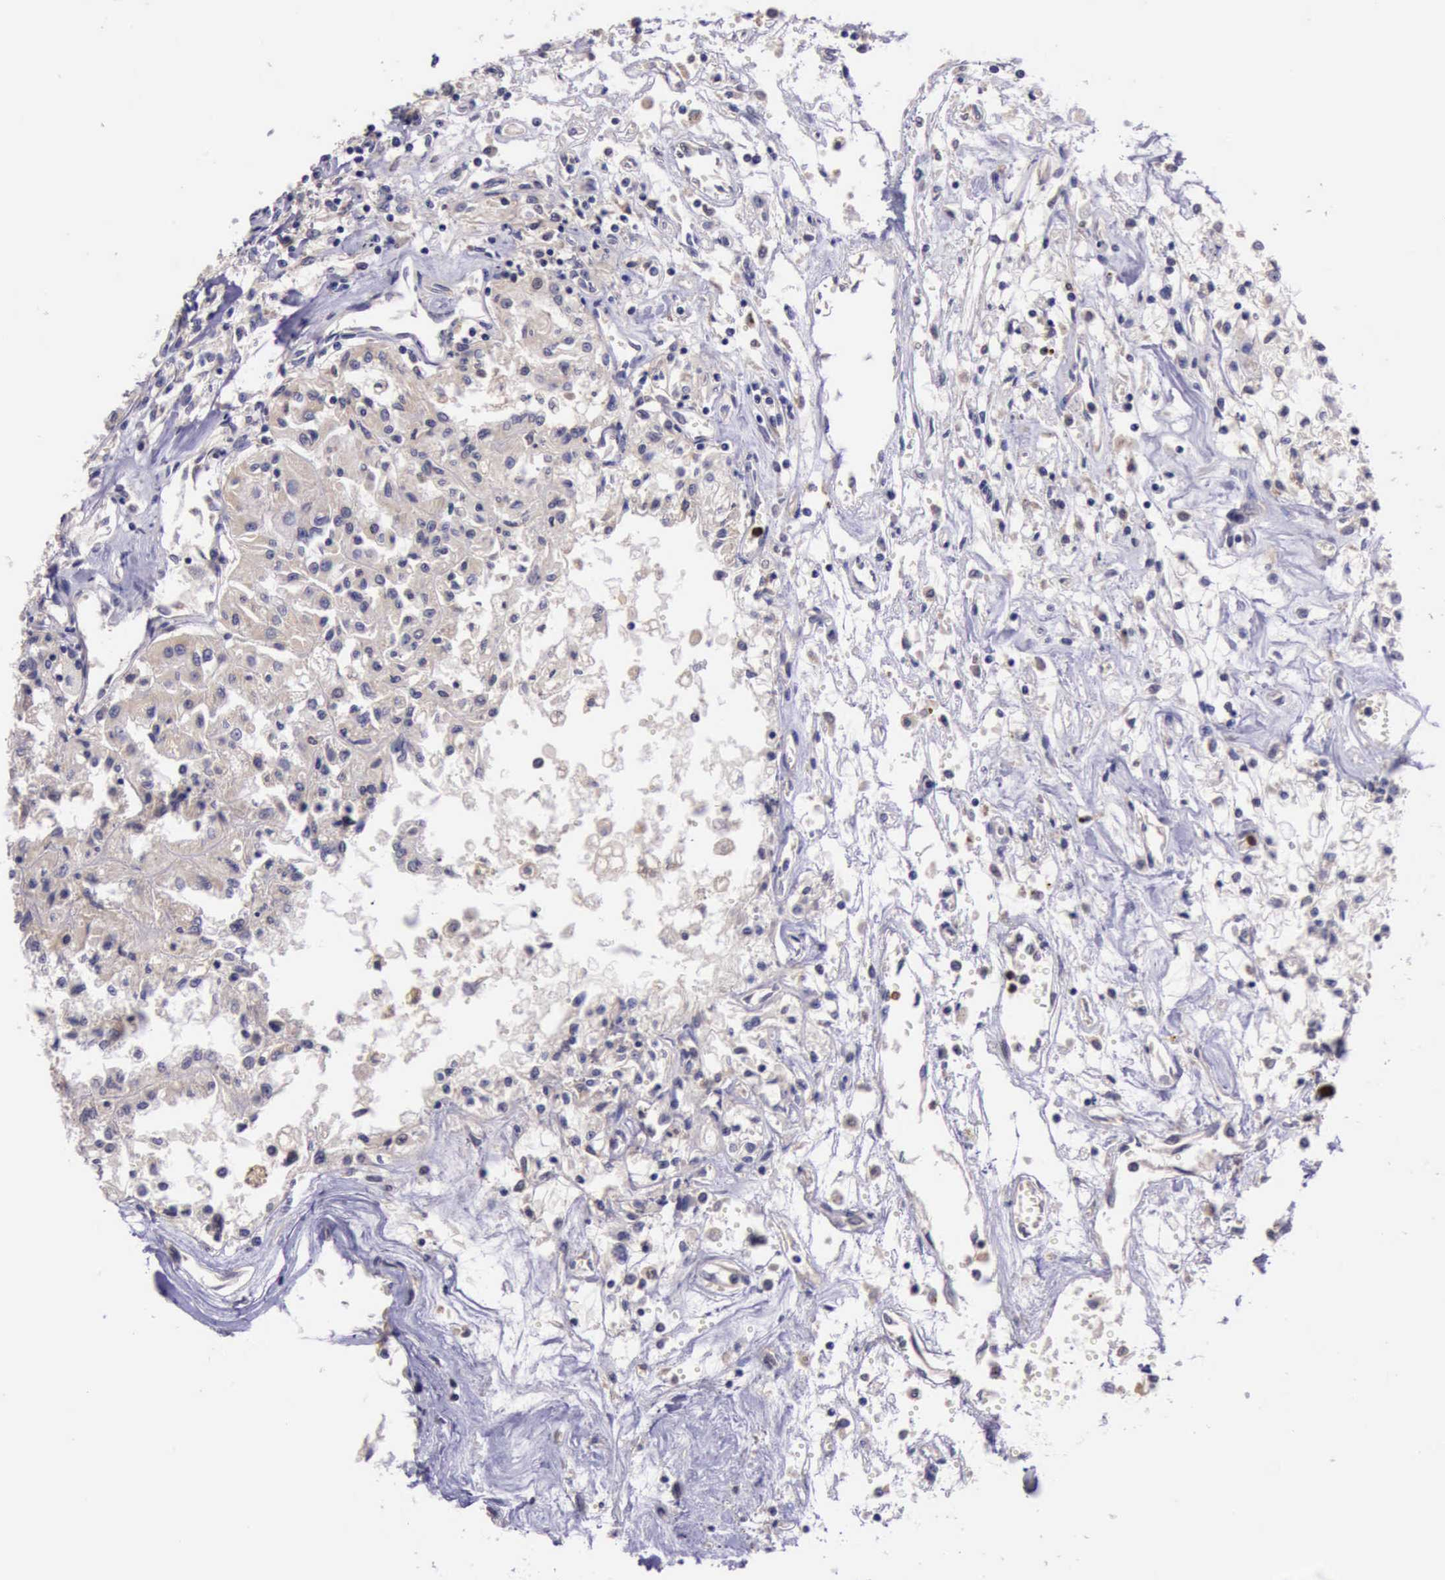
{"staining": {"intensity": "weak", "quantity": ">75%", "location": "cytoplasmic/membranous"}, "tissue": "renal cancer", "cell_type": "Tumor cells", "image_type": "cancer", "snomed": [{"axis": "morphology", "description": "Adenocarcinoma, NOS"}, {"axis": "topography", "description": "Kidney"}], "caption": "Brown immunohistochemical staining in renal adenocarcinoma reveals weak cytoplasmic/membranous positivity in about >75% of tumor cells. The protein of interest is stained brown, and the nuclei are stained in blue (DAB (3,3'-diaminobenzidine) IHC with brightfield microscopy, high magnification).", "gene": "PLEK2", "patient": {"sex": "male", "age": 78}}